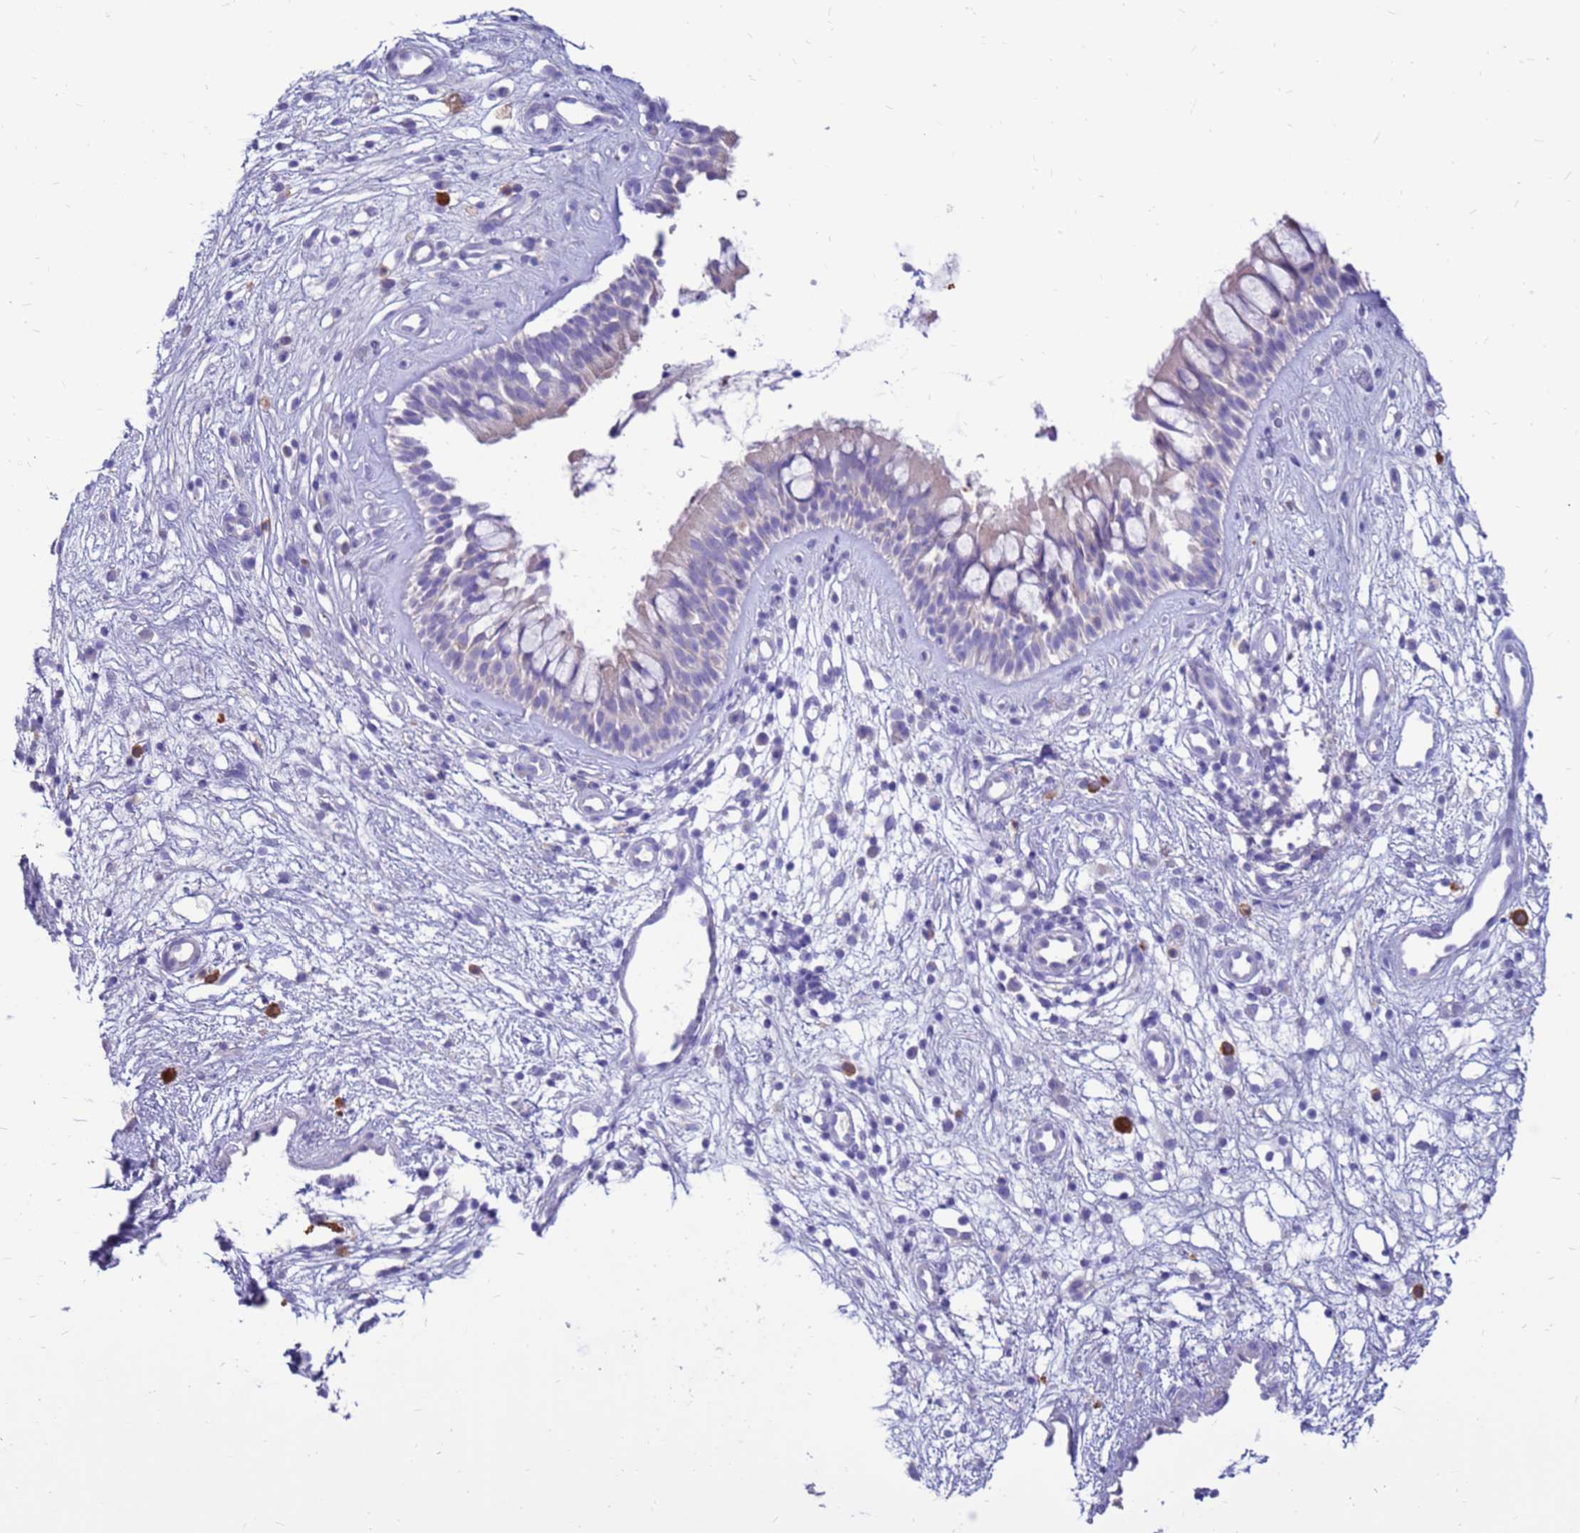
{"staining": {"intensity": "negative", "quantity": "none", "location": "none"}, "tissue": "nasopharynx", "cell_type": "Respiratory epithelial cells", "image_type": "normal", "snomed": [{"axis": "morphology", "description": "Normal tissue, NOS"}, {"axis": "topography", "description": "Nasopharynx"}], "caption": "The histopathology image displays no staining of respiratory epithelial cells in benign nasopharynx.", "gene": "PDE10A", "patient": {"sex": "male", "age": 32}}